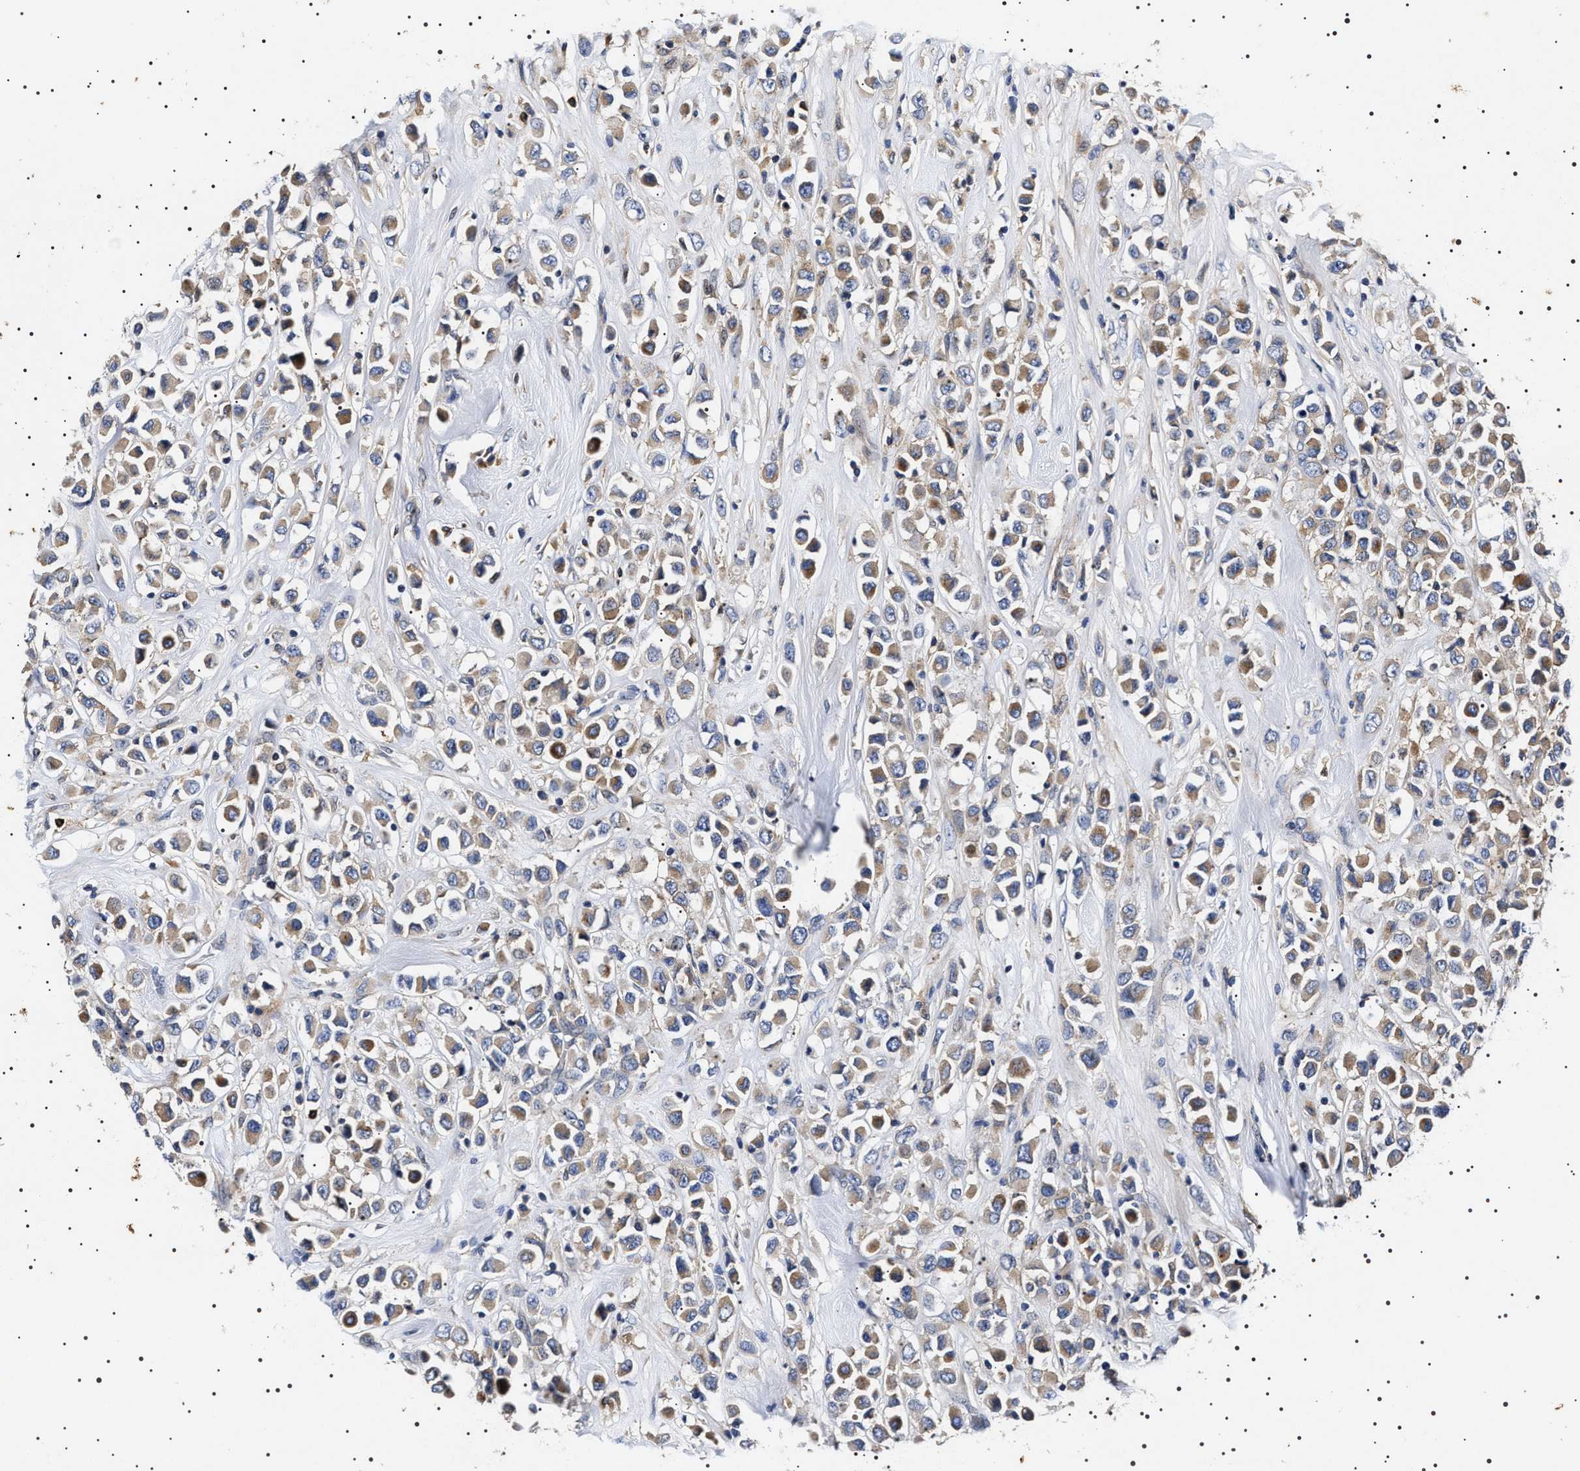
{"staining": {"intensity": "weak", "quantity": ">75%", "location": "cytoplasmic/membranous"}, "tissue": "breast cancer", "cell_type": "Tumor cells", "image_type": "cancer", "snomed": [{"axis": "morphology", "description": "Duct carcinoma"}, {"axis": "topography", "description": "Breast"}], "caption": "Weak cytoplasmic/membranous expression for a protein is identified in approximately >75% of tumor cells of breast cancer using immunohistochemistry.", "gene": "SLC4A7", "patient": {"sex": "female", "age": 61}}